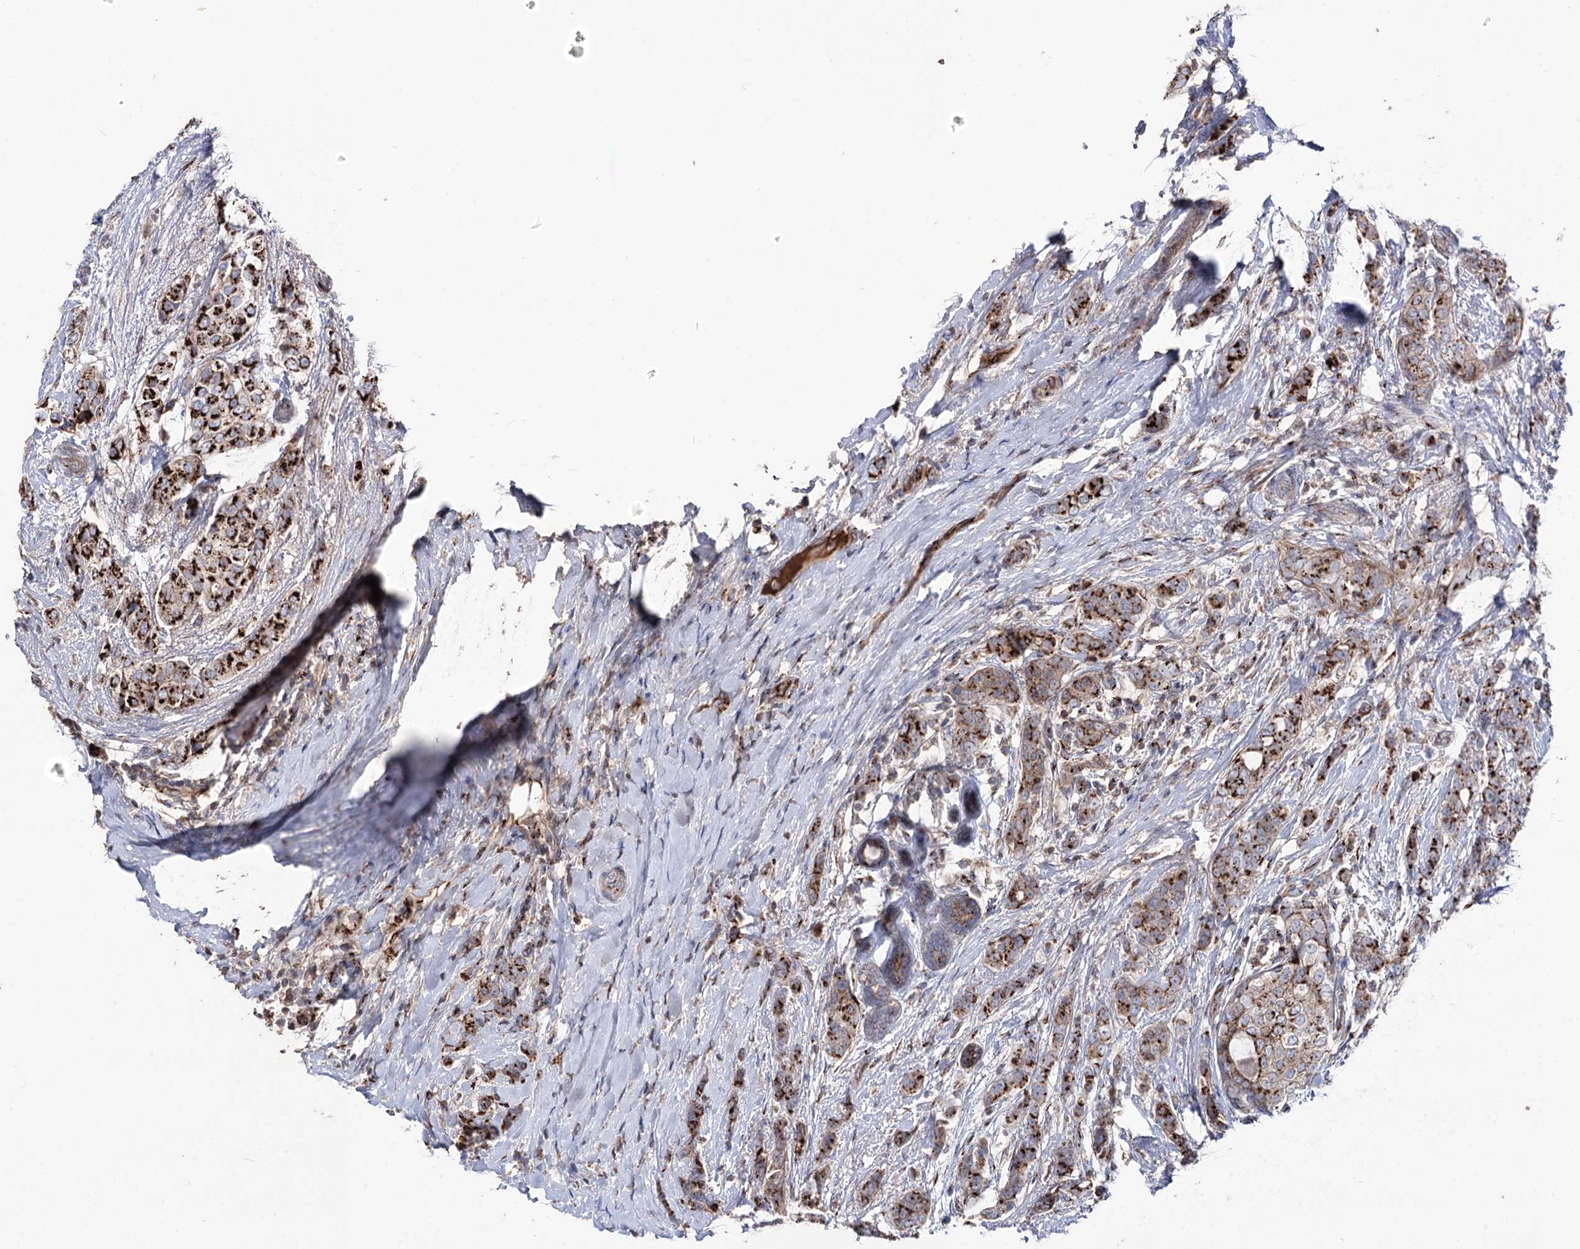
{"staining": {"intensity": "strong", "quantity": "25%-75%", "location": "cytoplasmic/membranous"}, "tissue": "breast cancer", "cell_type": "Tumor cells", "image_type": "cancer", "snomed": [{"axis": "morphology", "description": "Lobular carcinoma"}, {"axis": "topography", "description": "Breast"}], "caption": "Immunohistochemistry (IHC) of human breast lobular carcinoma displays high levels of strong cytoplasmic/membranous expression in approximately 25%-75% of tumor cells. (DAB (3,3'-diaminobenzidine) = brown stain, brightfield microscopy at high magnification).", "gene": "ARHGAP20", "patient": {"sex": "female", "age": 51}}